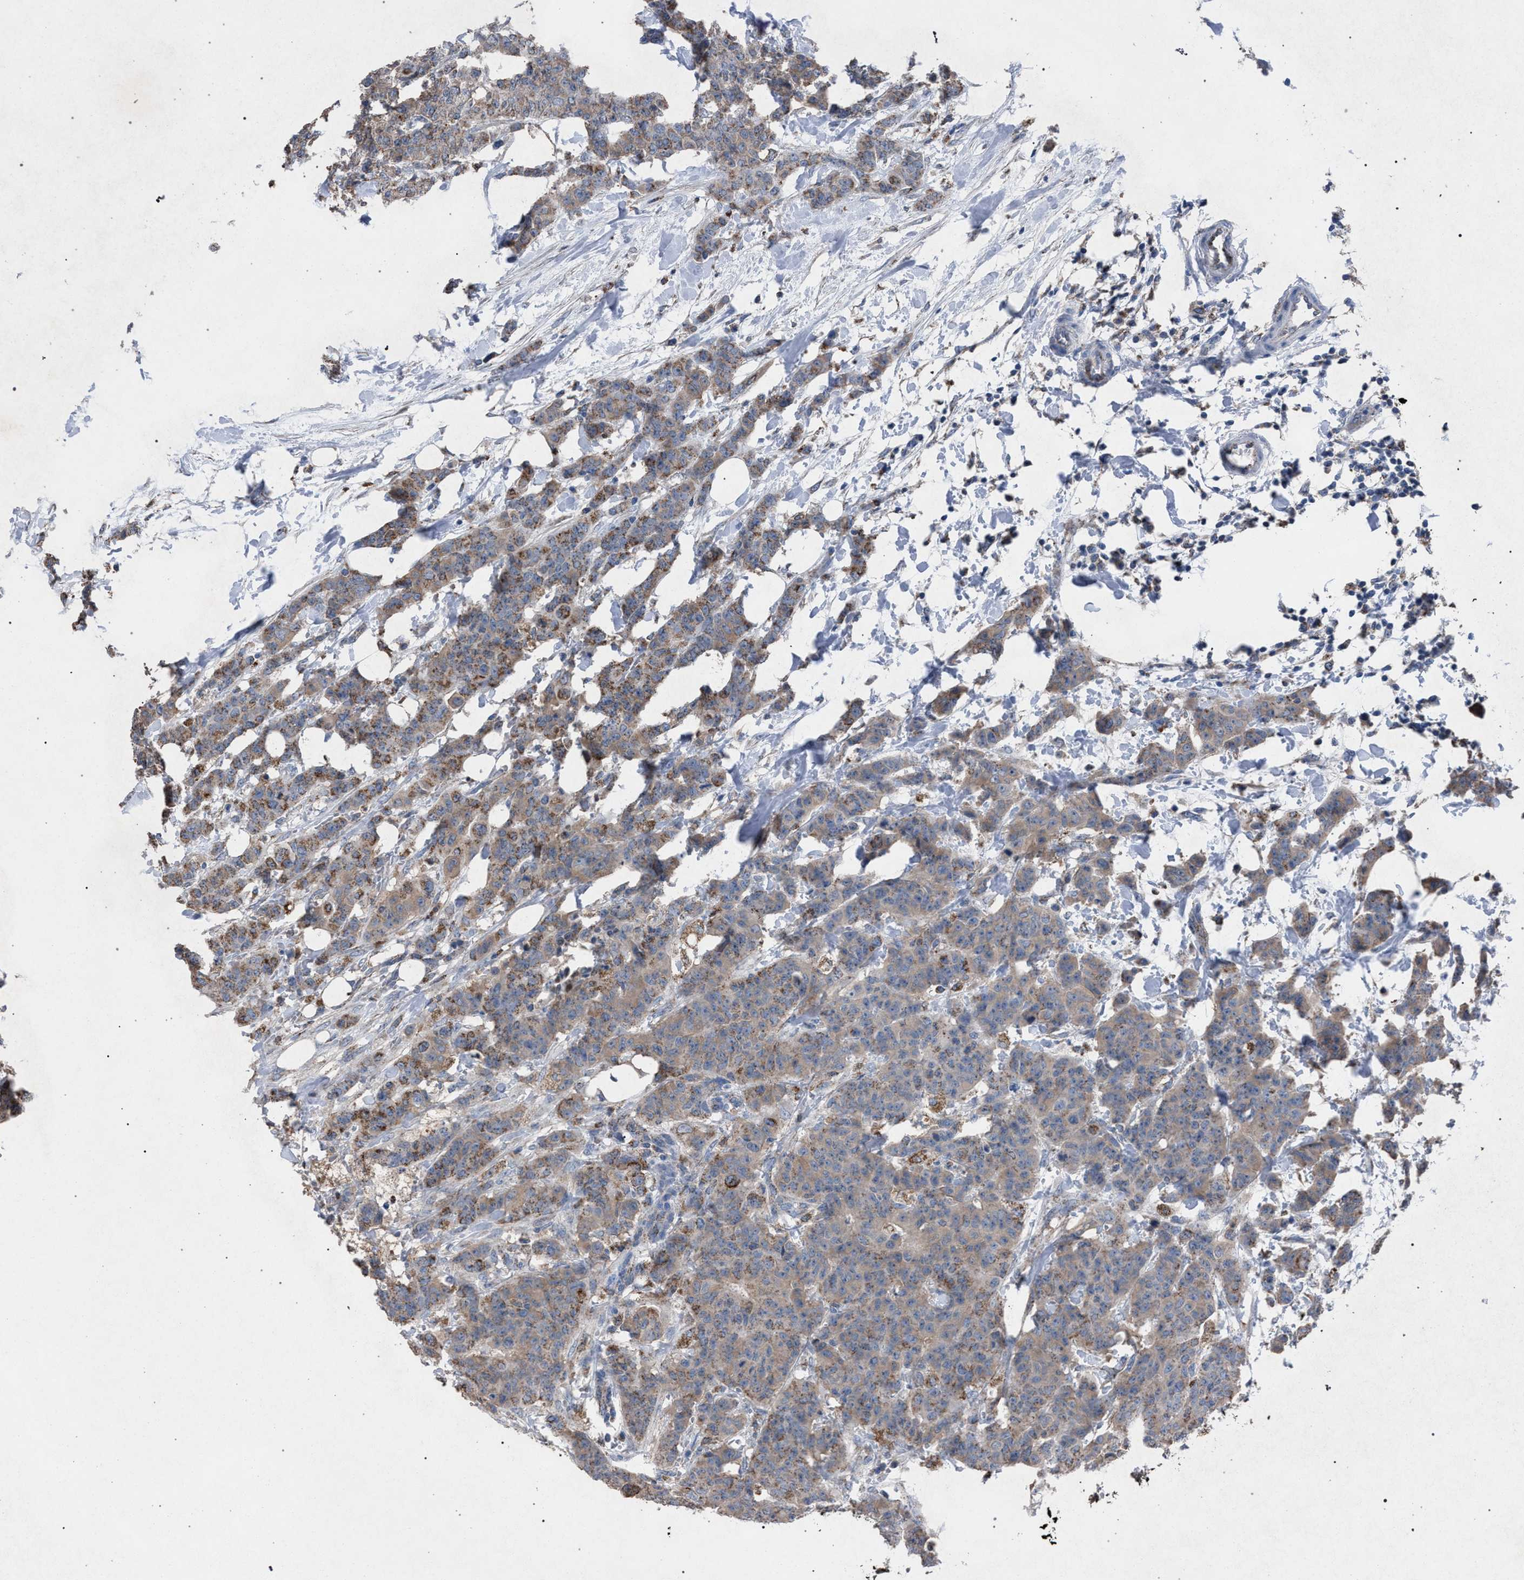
{"staining": {"intensity": "moderate", "quantity": ">75%", "location": "cytoplasmic/membranous"}, "tissue": "breast cancer", "cell_type": "Tumor cells", "image_type": "cancer", "snomed": [{"axis": "morphology", "description": "Normal tissue, NOS"}, {"axis": "morphology", "description": "Duct carcinoma"}, {"axis": "topography", "description": "Breast"}], "caption": "Protein expression analysis of breast cancer (intraductal carcinoma) exhibits moderate cytoplasmic/membranous staining in approximately >75% of tumor cells.", "gene": "HSD17B4", "patient": {"sex": "female", "age": 40}}